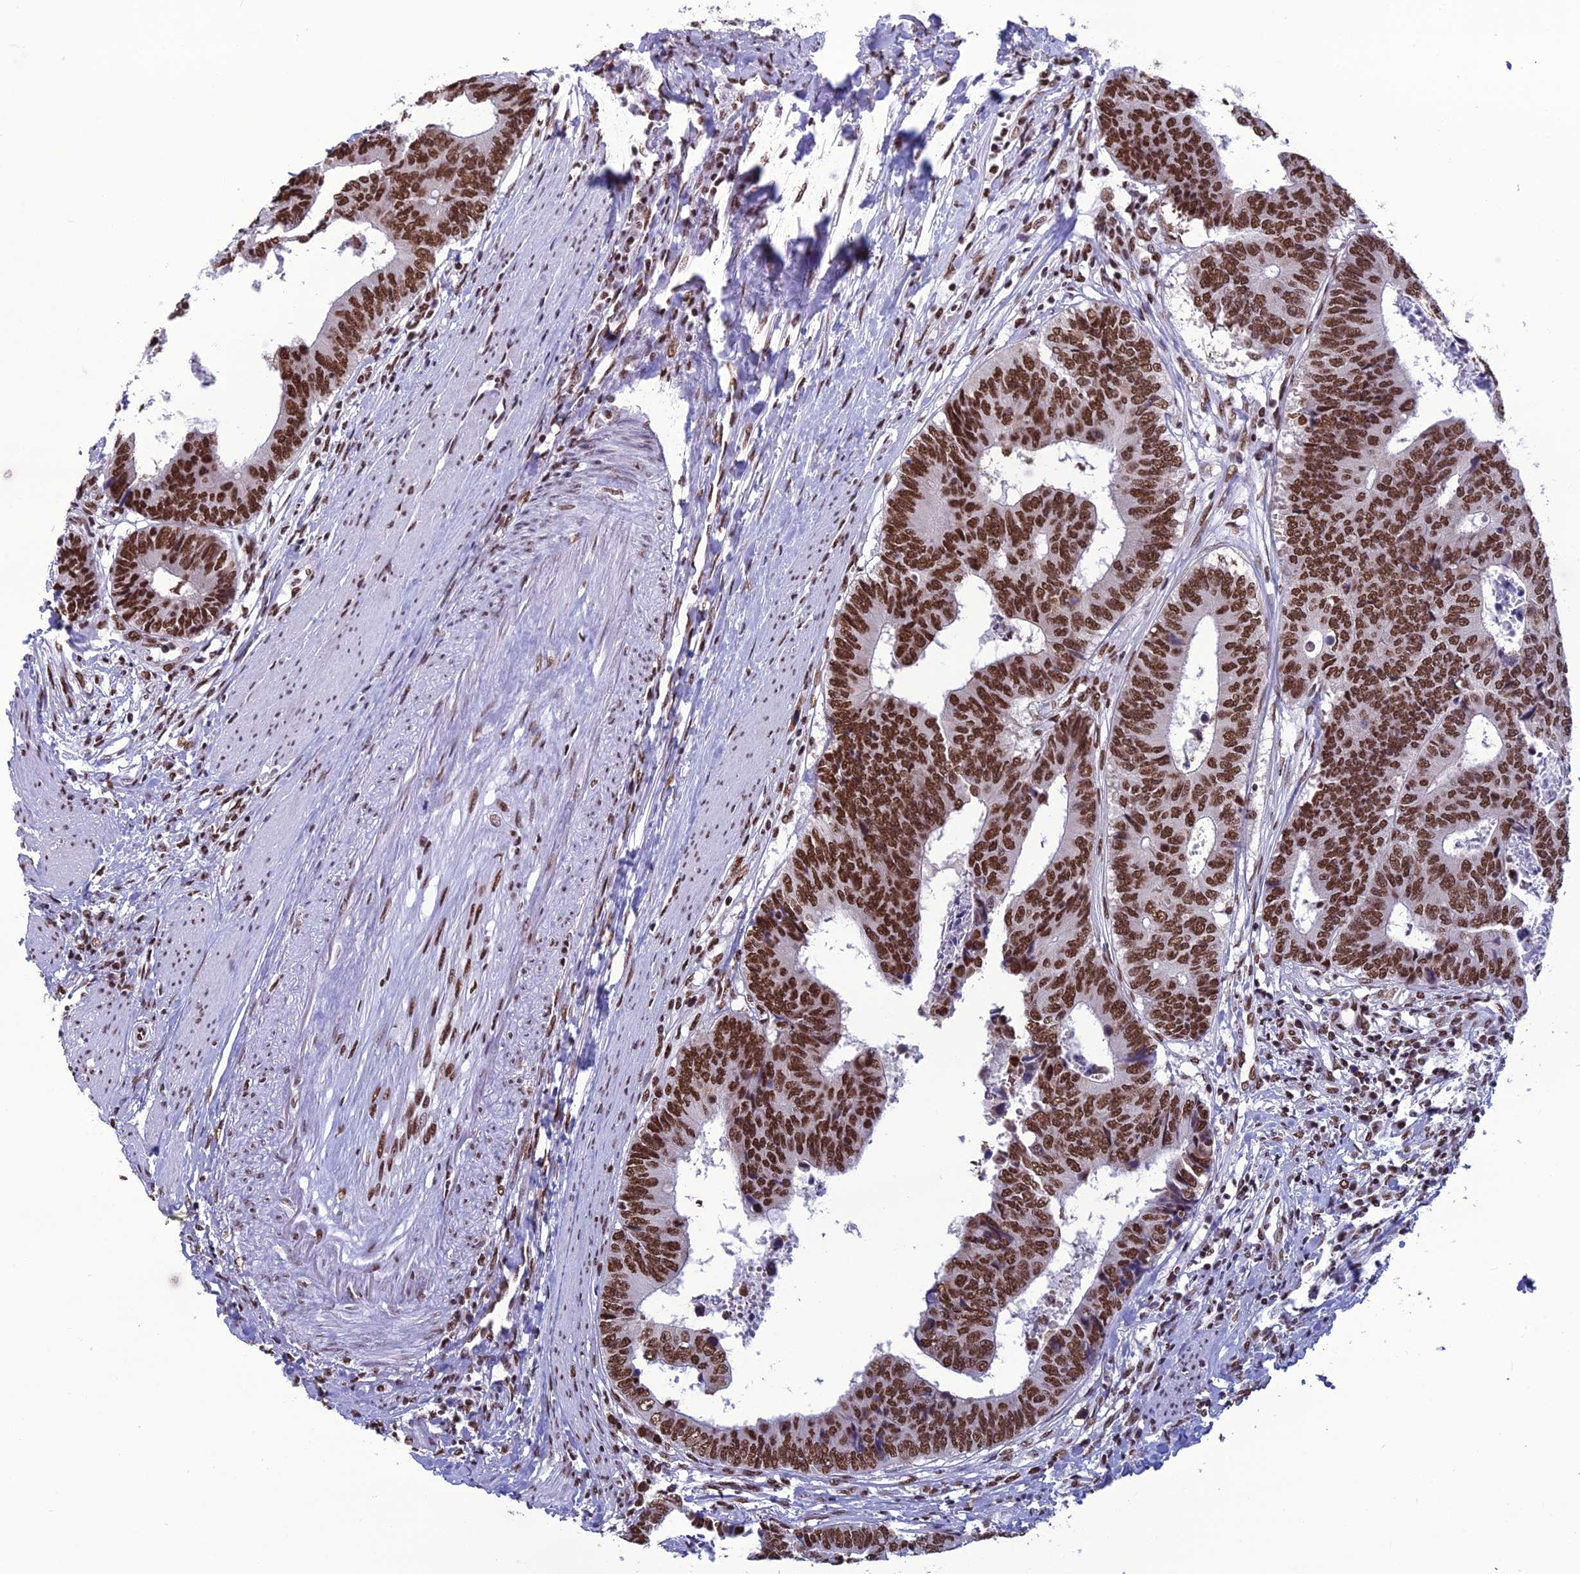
{"staining": {"intensity": "strong", "quantity": ">75%", "location": "nuclear"}, "tissue": "colorectal cancer", "cell_type": "Tumor cells", "image_type": "cancer", "snomed": [{"axis": "morphology", "description": "Adenocarcinoma, NOS"}, {"axis": "topography", "description": "Rectum"}], "caption": "Immunohistochemical staining of human adenocarcinoma (colorectal) displays high levels of strong nuclear protein staining in approximately >75% of tumor cells.", "gene": "PRAMEF12", "patient": {"sex": "male", "age": 84}}